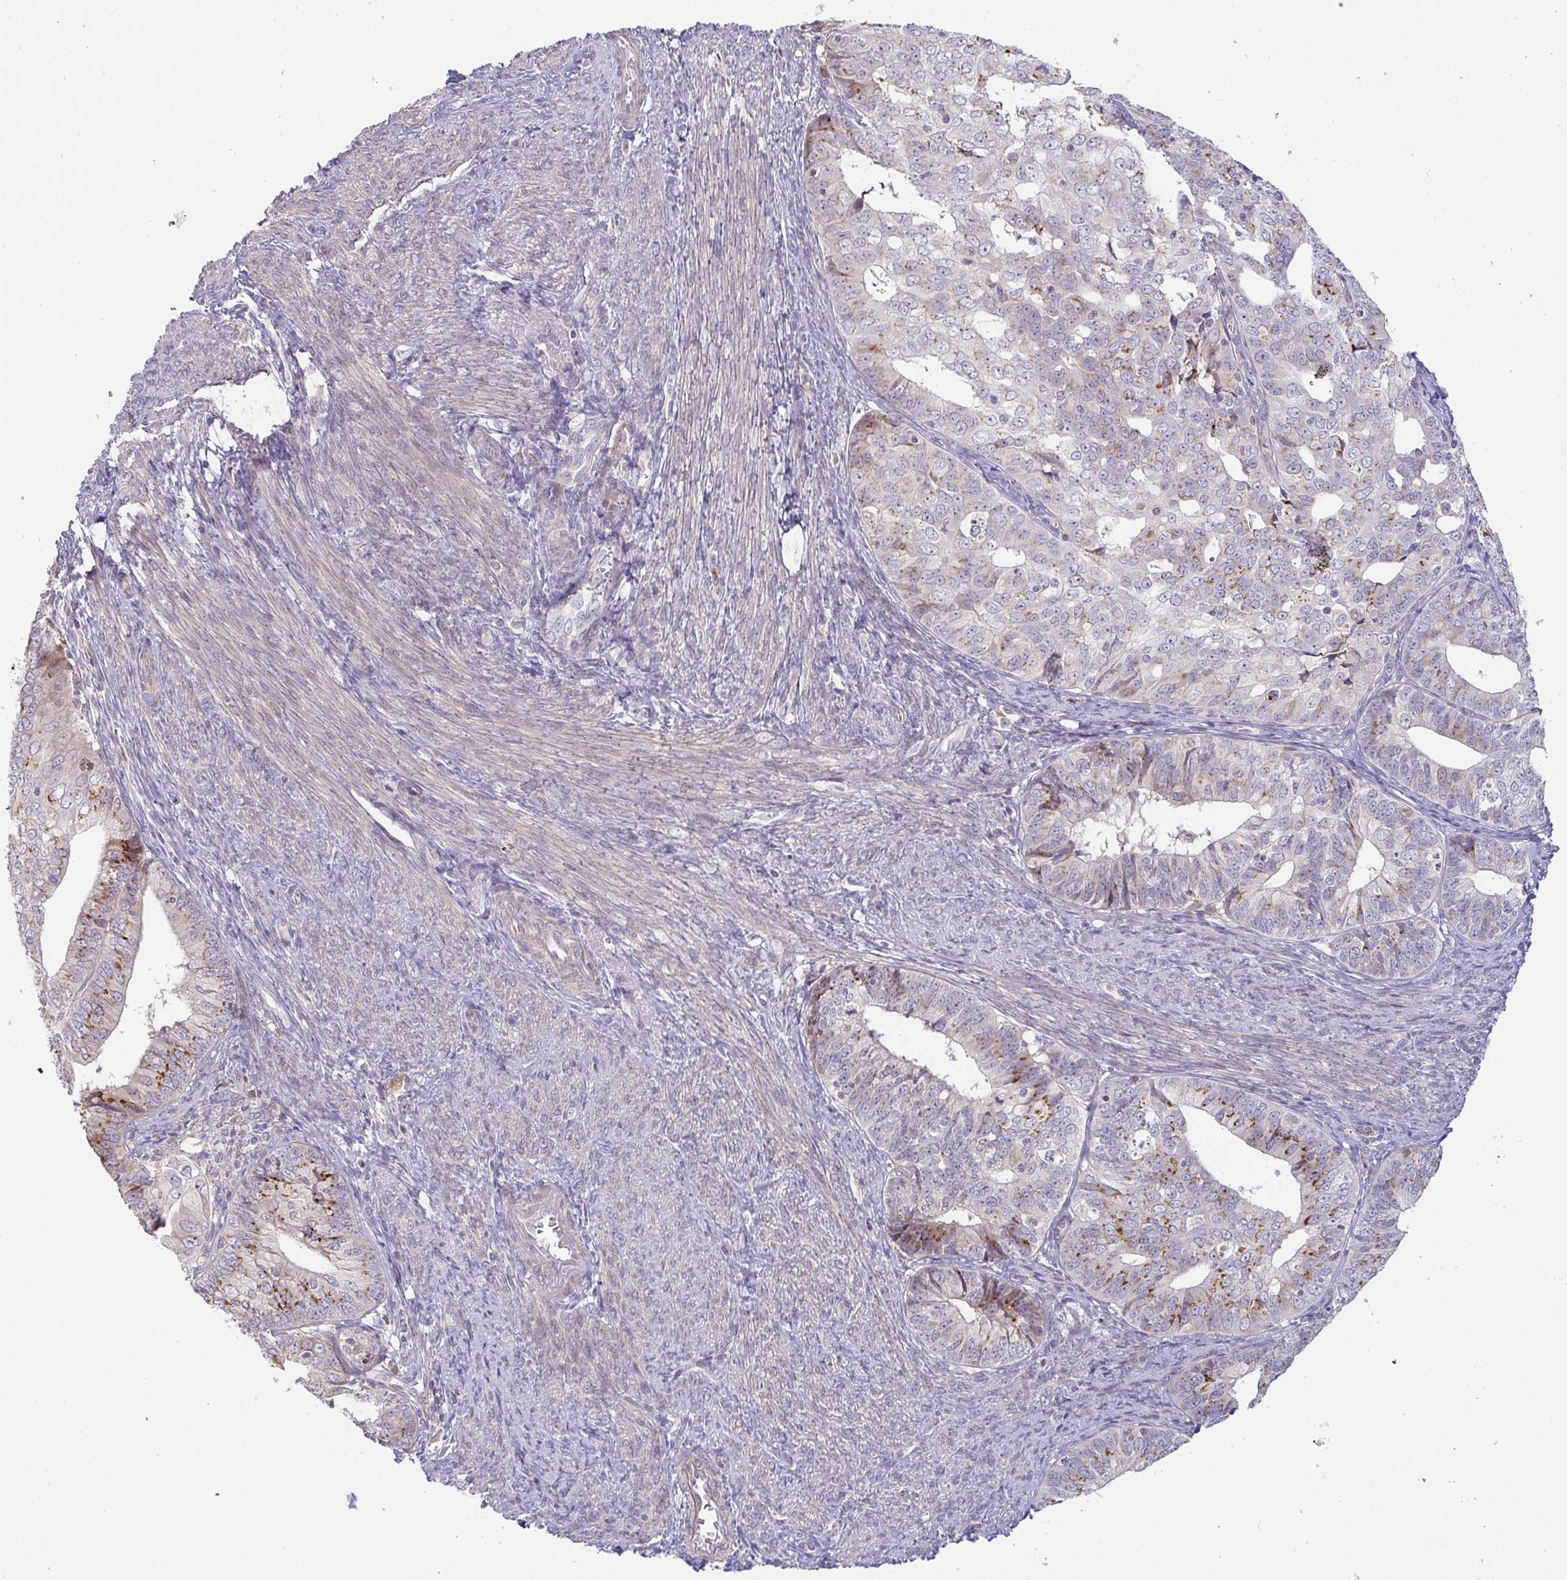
{"staining": {"intensity": "moderate", "quantity": "25%-75%", "location": "cytoplasmic/membranous"}, "tissue": "endometrial cancer", "cell_type": "Tumor cells", "image_type": "cancer", "snomed": [{"axis": "morphology", "description": "Adenocarcinoma, NOS"}, {"axis": "topography", "description": "Endometrium"}], "caption": "A micrograph of human endometrial cancer stained for a protein shows moderate cytoplasmic/membranous brown staining in tumor cells.", "gene": "MOB1A", "patient": {"sex": "female", "age": 56}}